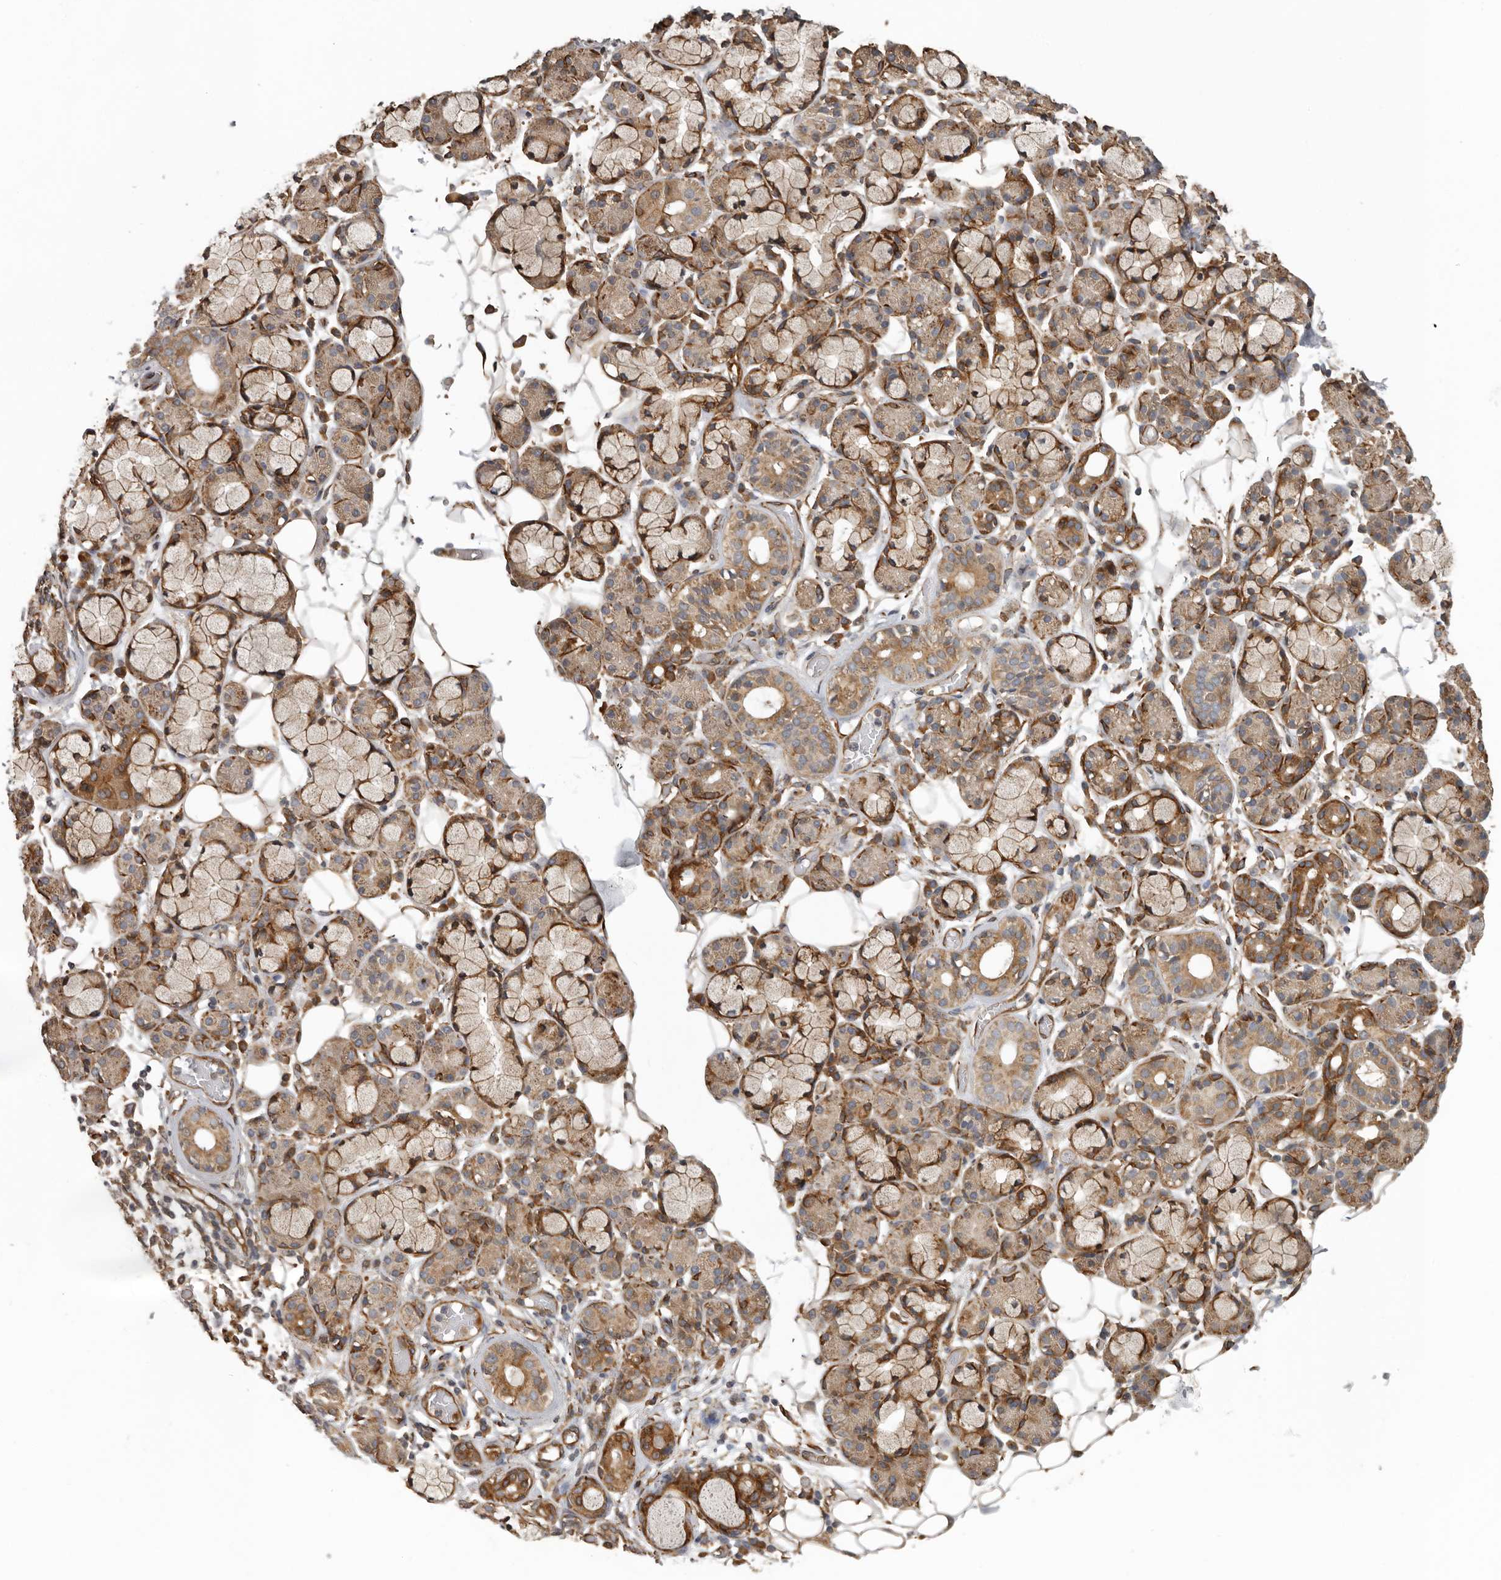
{"staining": {"intensity": "moderate", "quantity": ">75%", "location": "cytoplasmic/membranous"}, "tissue": "salivary gland", "cell_type": "Glandular cells", "image_type": "normal", "snomed": [{"axis": "morphology", "description": "Normal tissue, NOS"}, {"axis": "topography", "description": "Salivary gland"}], "caption": "Immunohistochemical staining of normal human salivary gland reveals medium levels of moderate cytoplasmic/membranous positivity in approximately >75% of glandular cells.", "gene": "CEP350", "patient": {"sex": "male", "age": 63}}